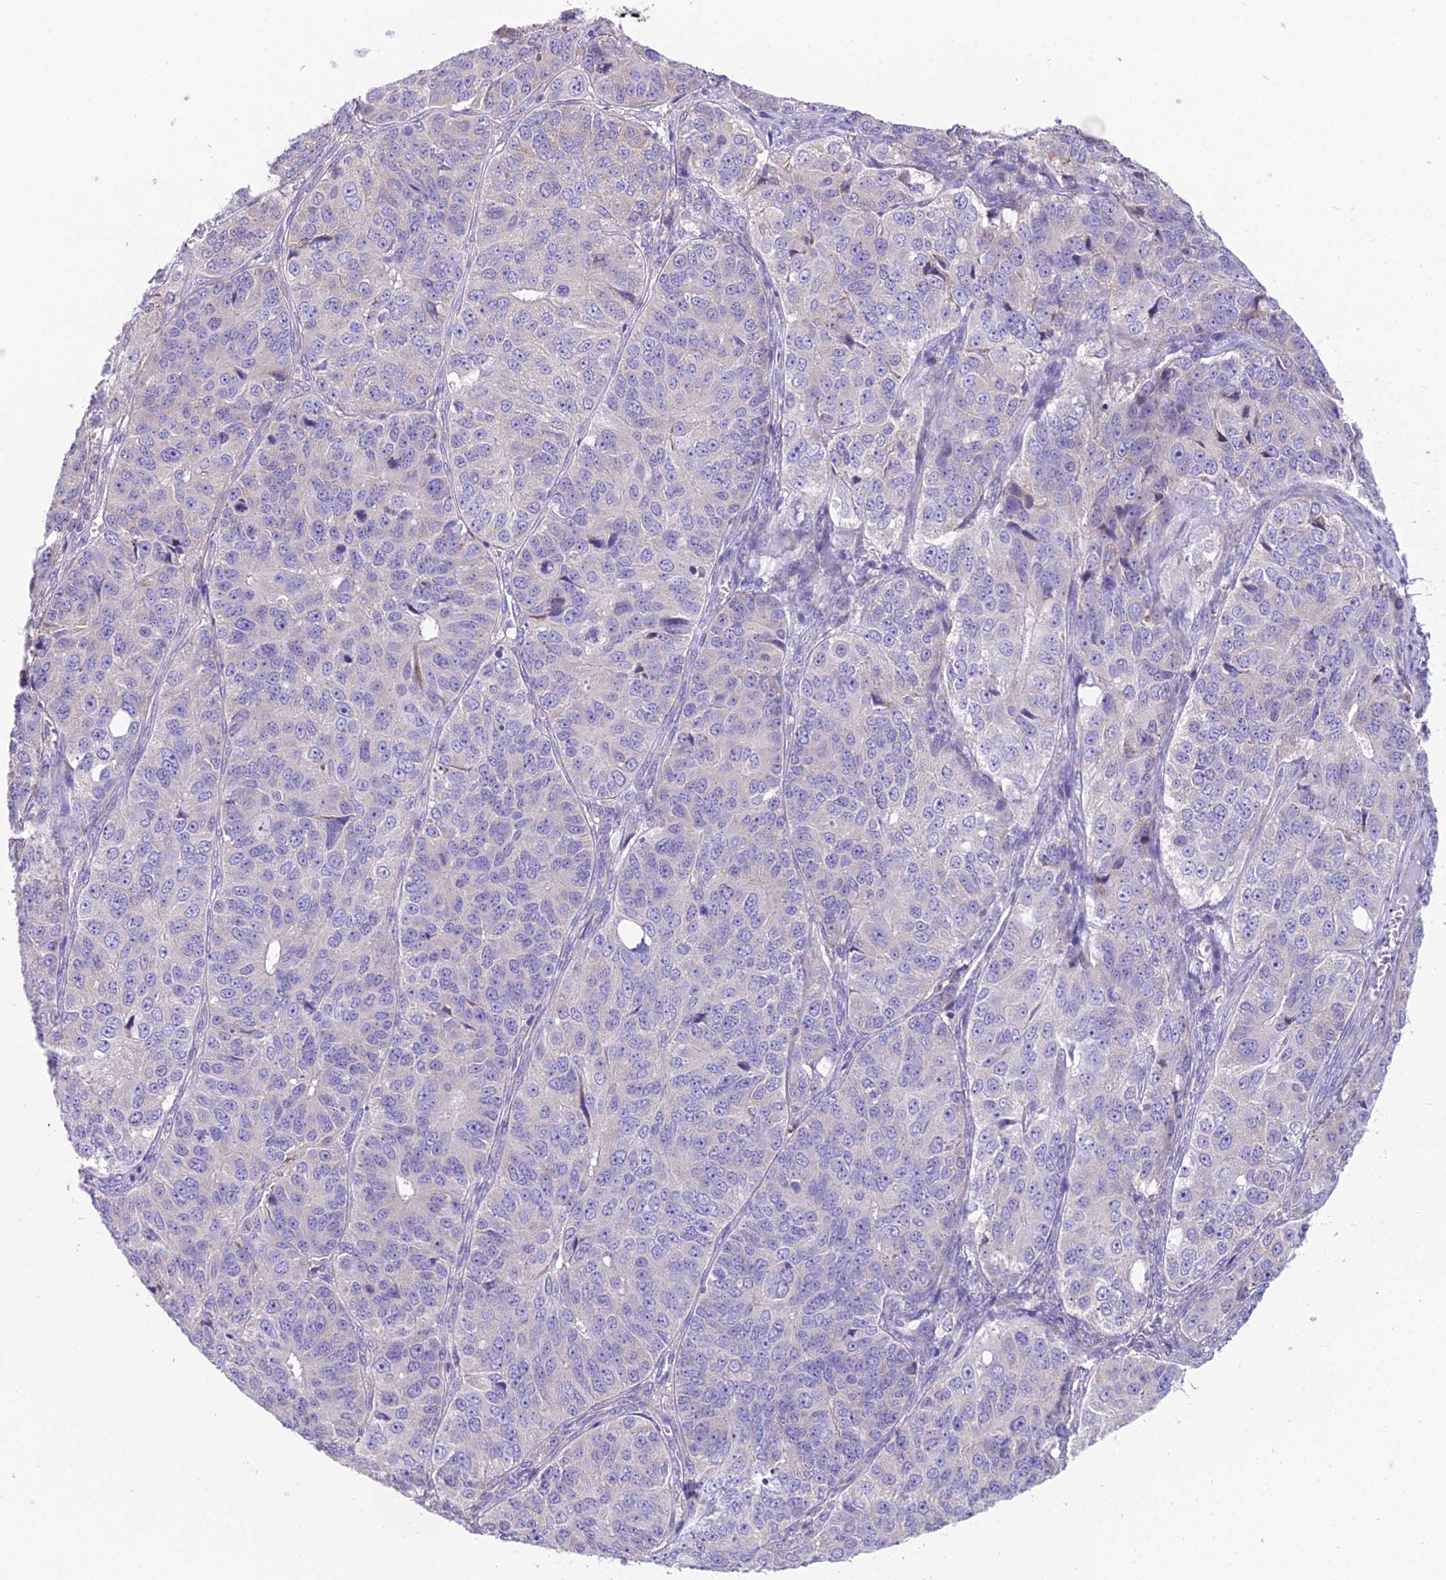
{"staining": {"intensity": "negative", "quantity": "none", "location": "none"}, "tissue": "ovarian cancer", "cell_type": "Tumor cells", "image_type": "cancer", "snomed": [{"axis": "morphology", "description": "Carcinoma, endometroid"}, {"axis": "topography", "description": "Ovary"}], "caption": "IHC photomicrograph of neoplastic tissue: ovarian cancer stained with DAB (3,3'-diaminobenzidine) reveals no significant protein staining in tumor cells.", "gene": "RPS26", "patient": {"sex": "female", "age": 51}}